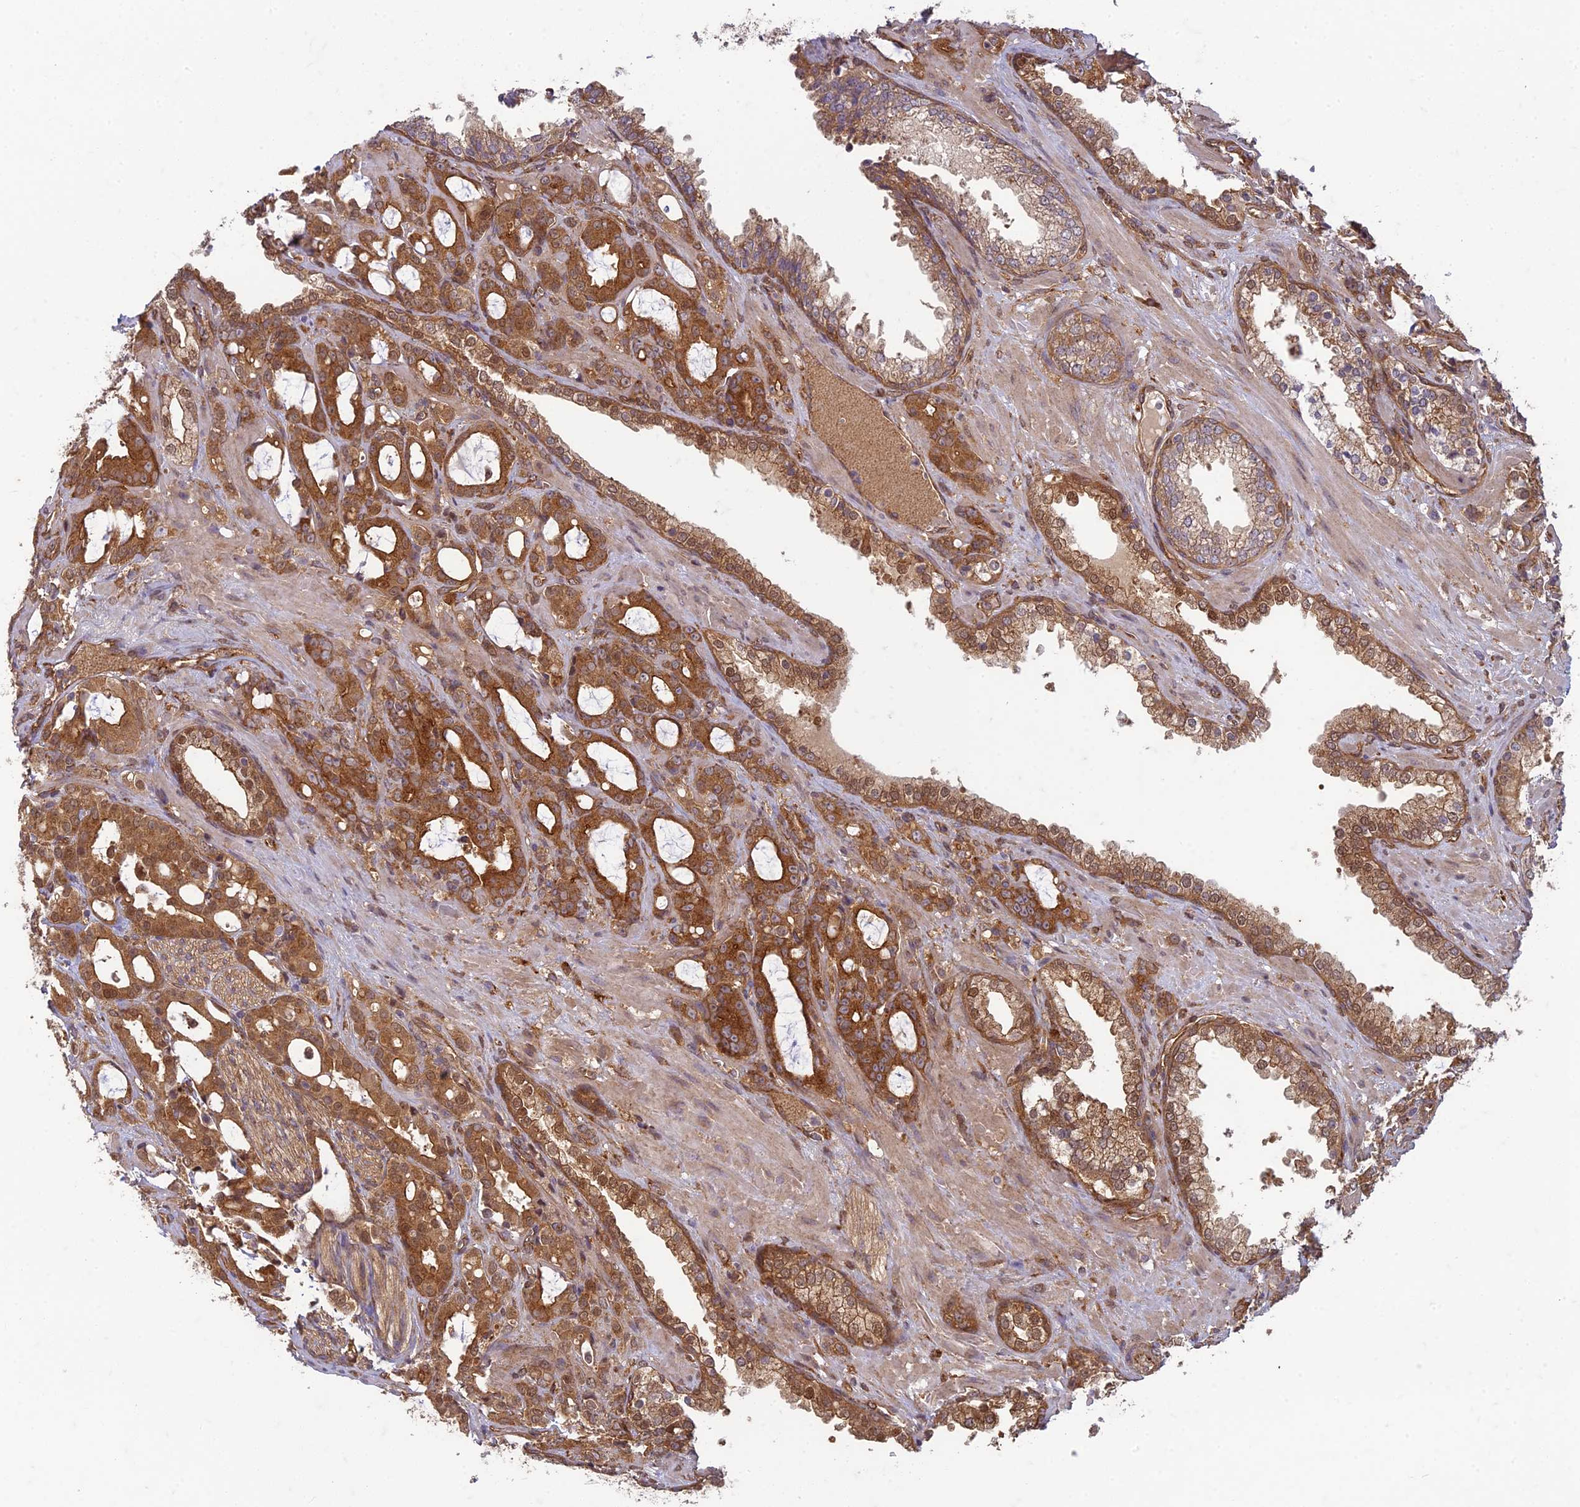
{"staining": {"intensity": "strong", "quantity": ">75%", "location": "cytoplasmic/membranous"}, "tissue": "prostate cancer", "cell_type": "Tumor cells", "image_type": "cancer", "snomed": [{"axis": "morphology", "description": "Adenocarcinoma, High grade"}, {"axis": "topography", "description": "Prostate"}], "caption": "Human prostate high-grade adenocarcinoma stained with a protein marker shows strong staining in tumor cells.", "gene": "TCF25", "patient": {"sex": "male", "age": 72}}